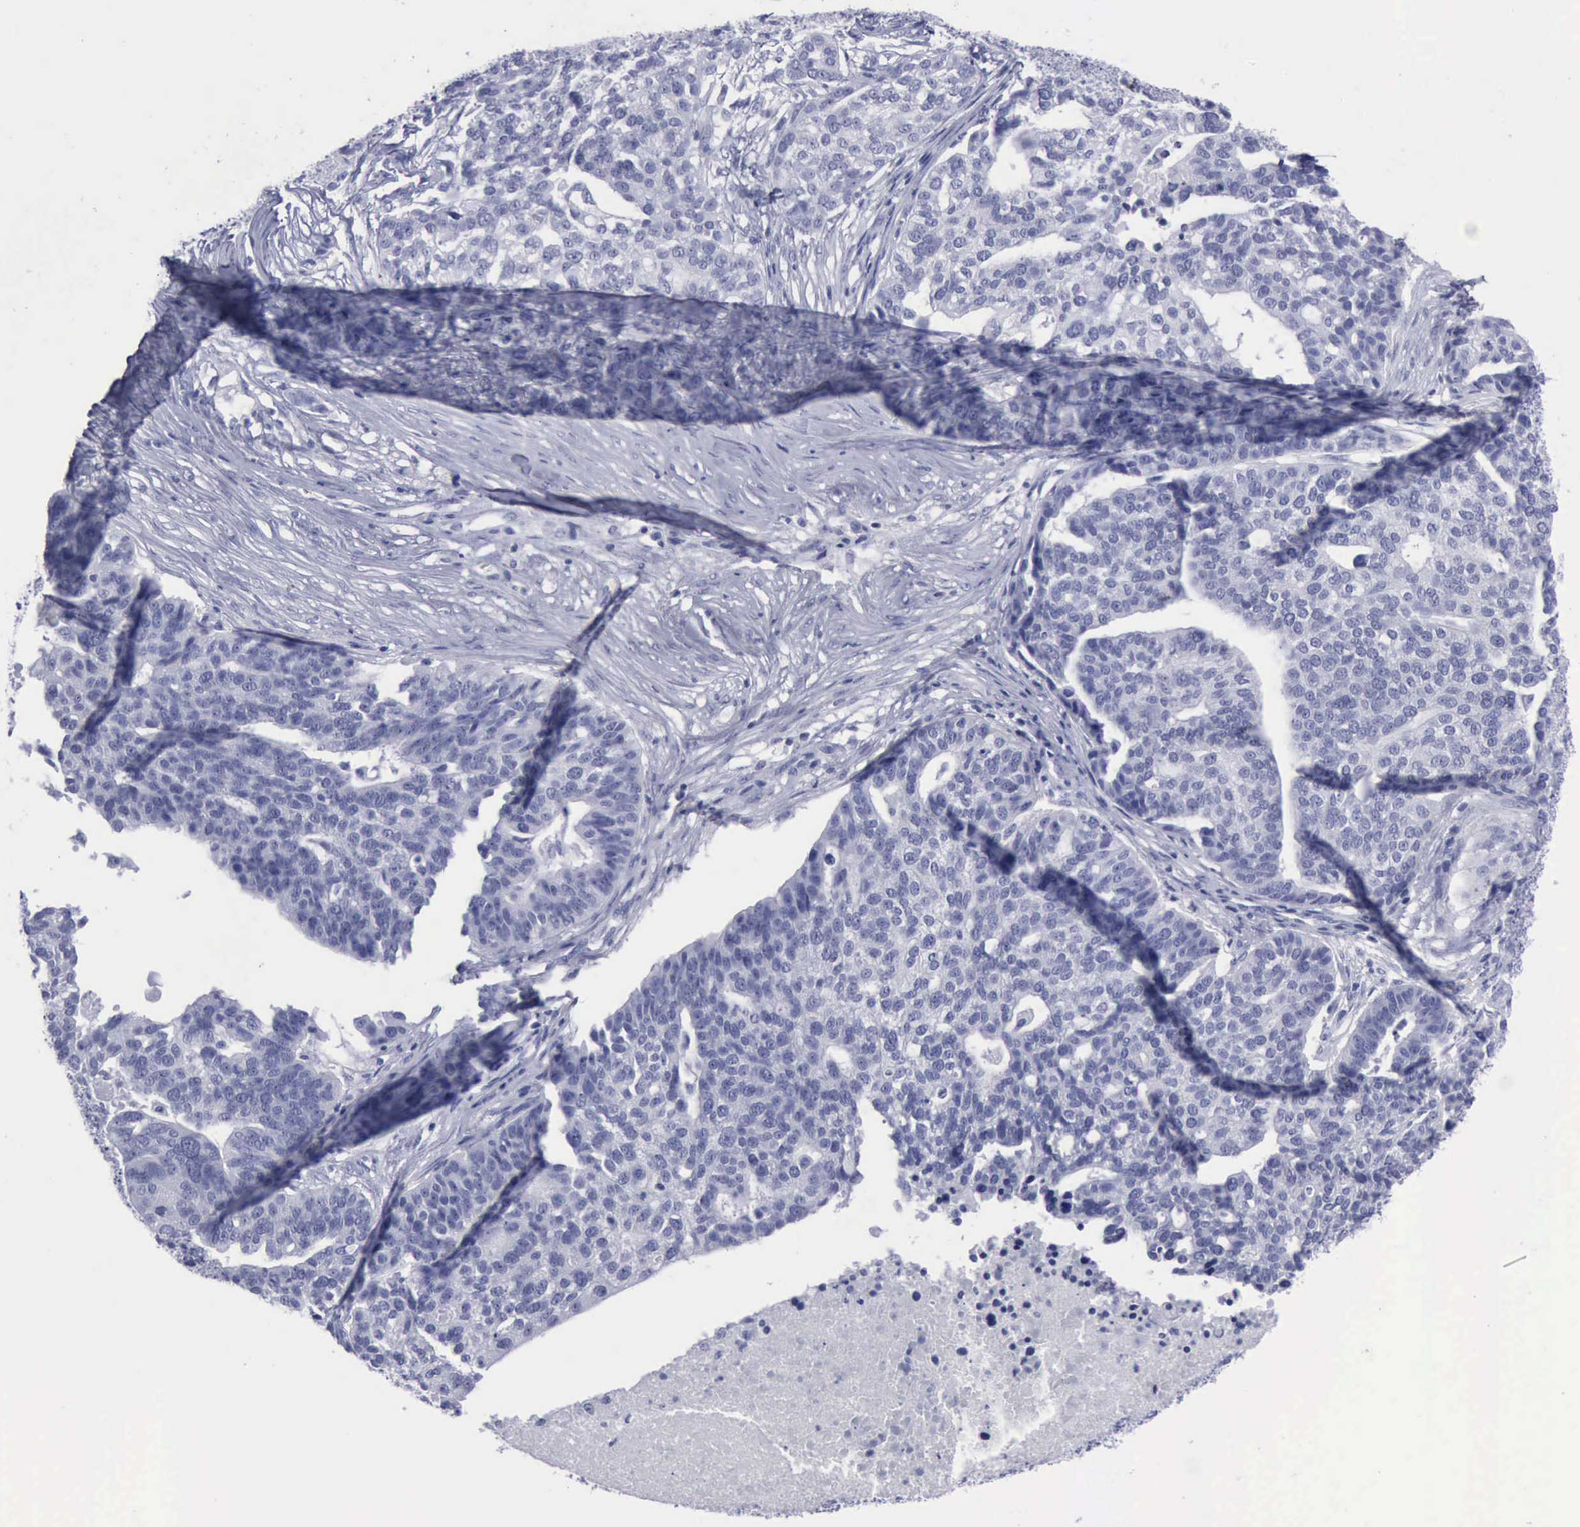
{"staining": {"intensity": "negative", "quantity": "none", "location": "none"}, "tissue": "ovarian cancer", "cell_type": "Tumor cells", "image_type": "cancer", "snomed": [{"axis": "morphology", "description": "Cystadenocarcinoma, serous, NOS"}, {"axis": "topography", "description": "Ovary"}], "caption": "Immunohistochemical staining of ovarian cancer (serous cystadenocarcinoma) demonstrates no significant staining in tumor cells.", "gene": "KRT13", "patient": {"sex": "female", "age": 59}}